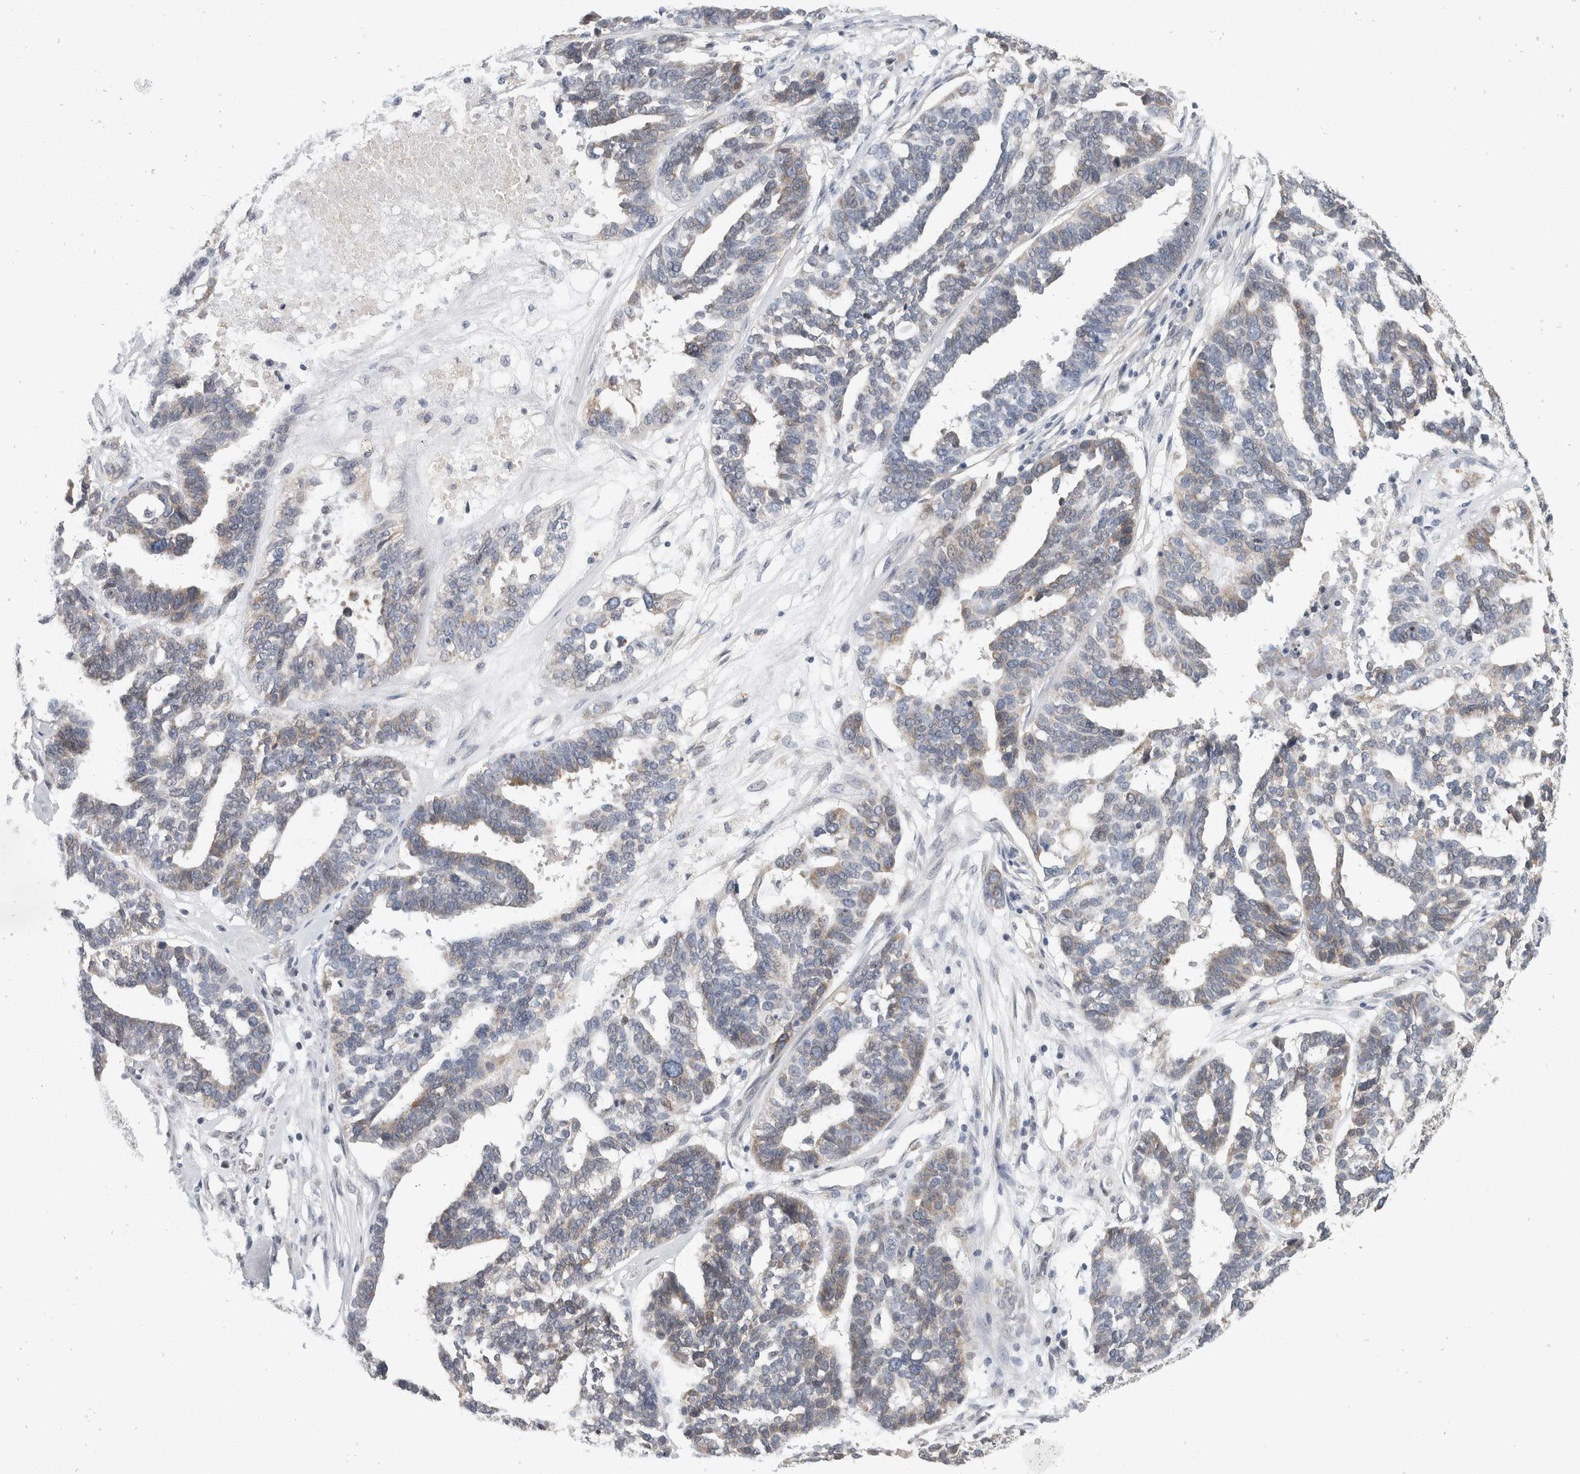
{"staining": {"intensity": "moderate", "quantity": "<25%", "location": "cytoplasmic/membranous"}, "tissue": "ovarian cancer", "cell_type": "Tumor cells", "image_type": "cancer", "snomed": [{"axis": "morphology", "description": "Cystadenocarcinoma, serous, NOS"}, {"axis": "topography", "description": "Ovary"}], "caption": "Tumor cells exhibit moderate cytoplasmic/membranous staining in about <25% of cells in ovarian cancer.", "gene": "TMEM245", "patient": {"sex": "female", "age": 59}}